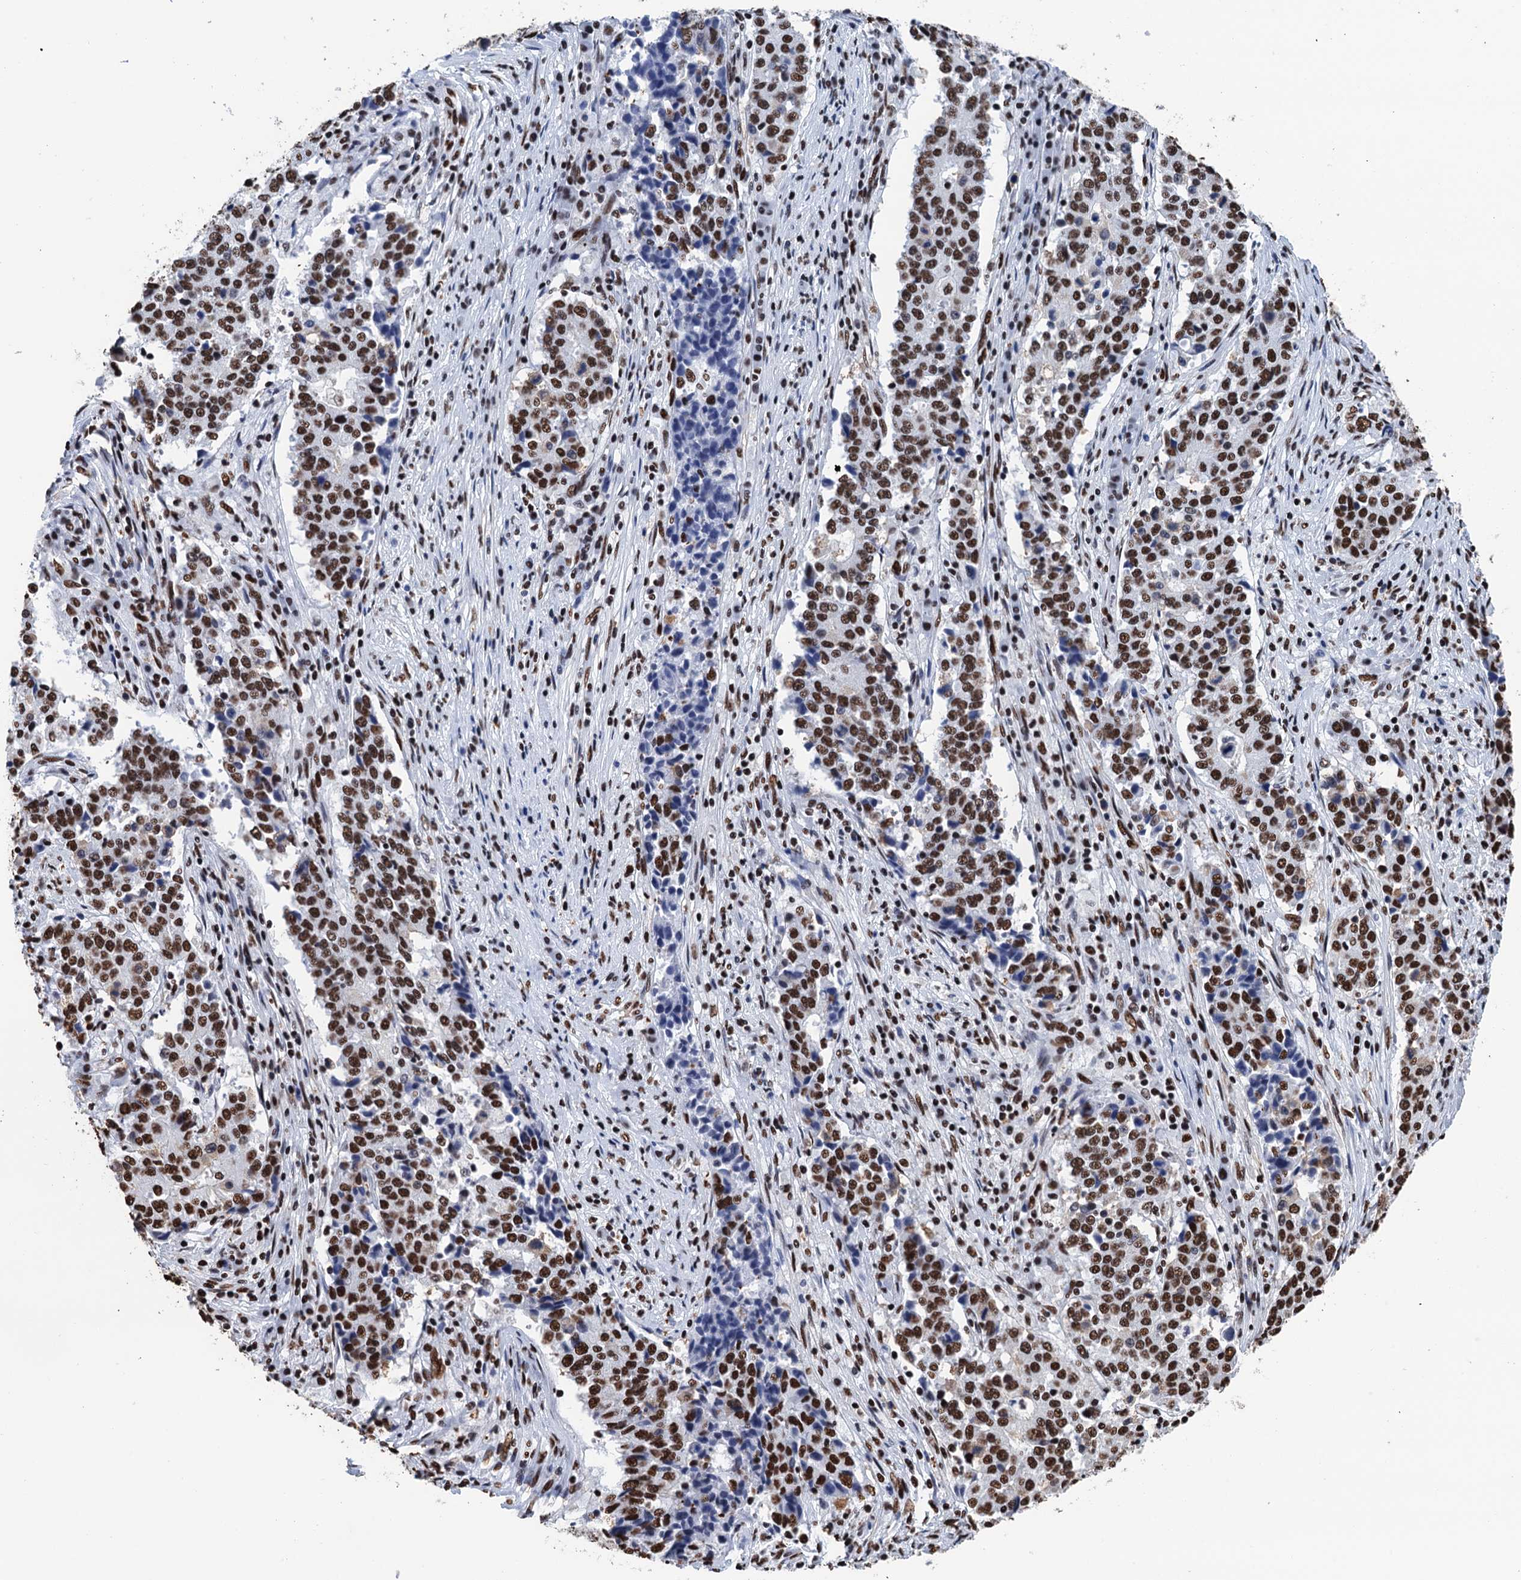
{"staining": {"intensity": "strong", "quantity": ">75%", "location": "nuclear"}, "tissue": "stomach cancer", "cell_type": "Tumor cells", "image_type": "cancer", "snomed": [{"axis": "morphology", "description": "Adenocarcinoma, NOS"}, {"axis": "topography", "description": "Stomach"}], "caption": "A brown stain labels strong nuclear positivity of a protein in stomach adenocarcinoma tumor cells. (Brightfield microscopy of DAB IHC at high magnification).", "gene": "UBA2", "patient": {"sex": "male", "age": 59}}